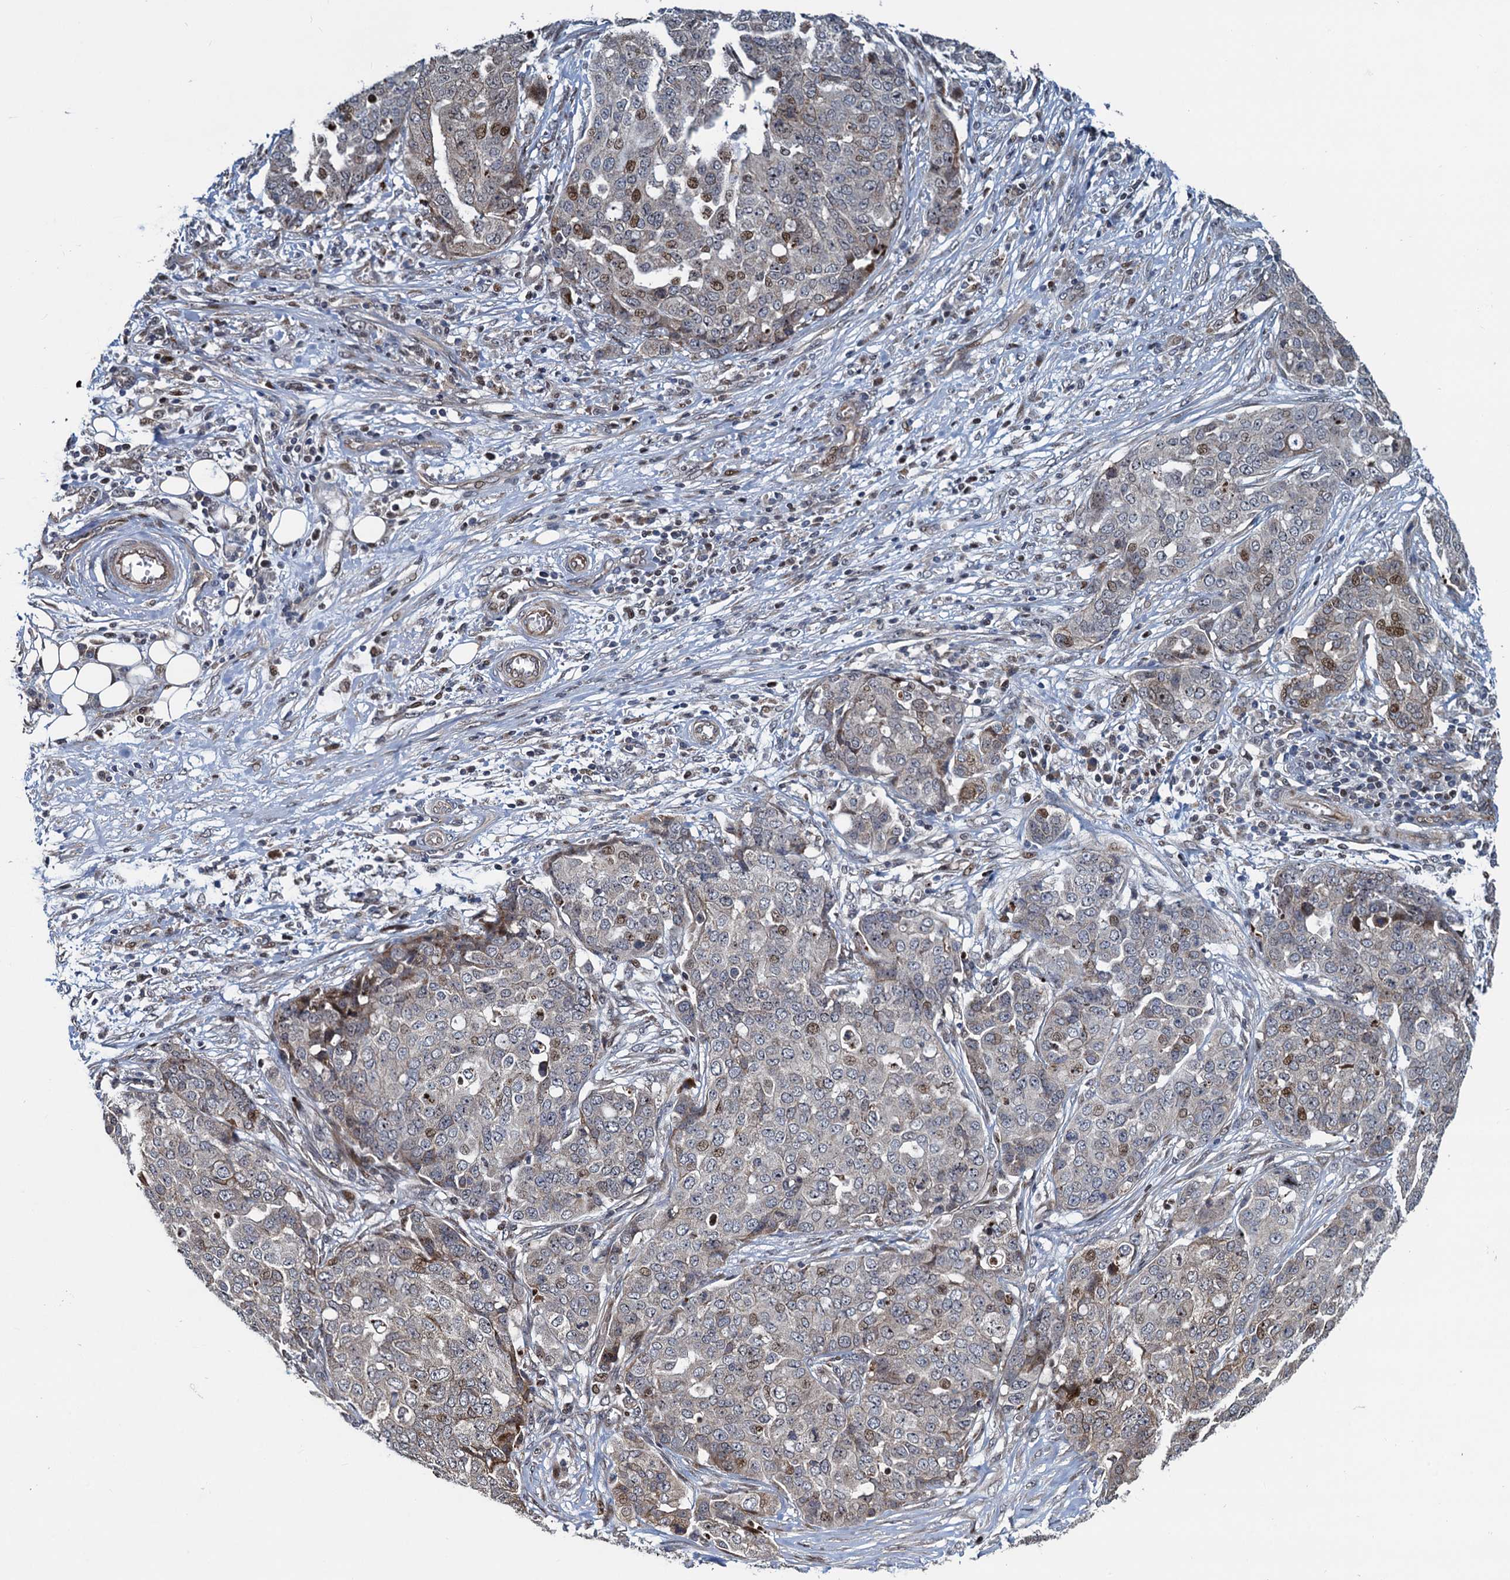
{"staining": {"intensity": "moderate", "quantity": "<25%", "location": "cytoplasmic/membranous,nuclear"}, "tissue": "ovarian cancer", "cell_type": "Tumor cells", "image_type": "cancer", "snomed": [{"axis": "morphology", "description": "Cystadenocarcinoma, serous, NOS"}, {"axis": "topography", "description": "Soft tissue"}, {"axis": "topography", "description": "Ovary"}], "caption": "Moderate cytoplasmic/membranous and nuclear staining is identified in about <25% of tumor cells in ovarian serous cystadenocarcinoma. The protein of interest is shown in brown color, while the nuclei are stained blue.", "gene": "ATOSA", "patient": {"sex": "female", "age": 57}}